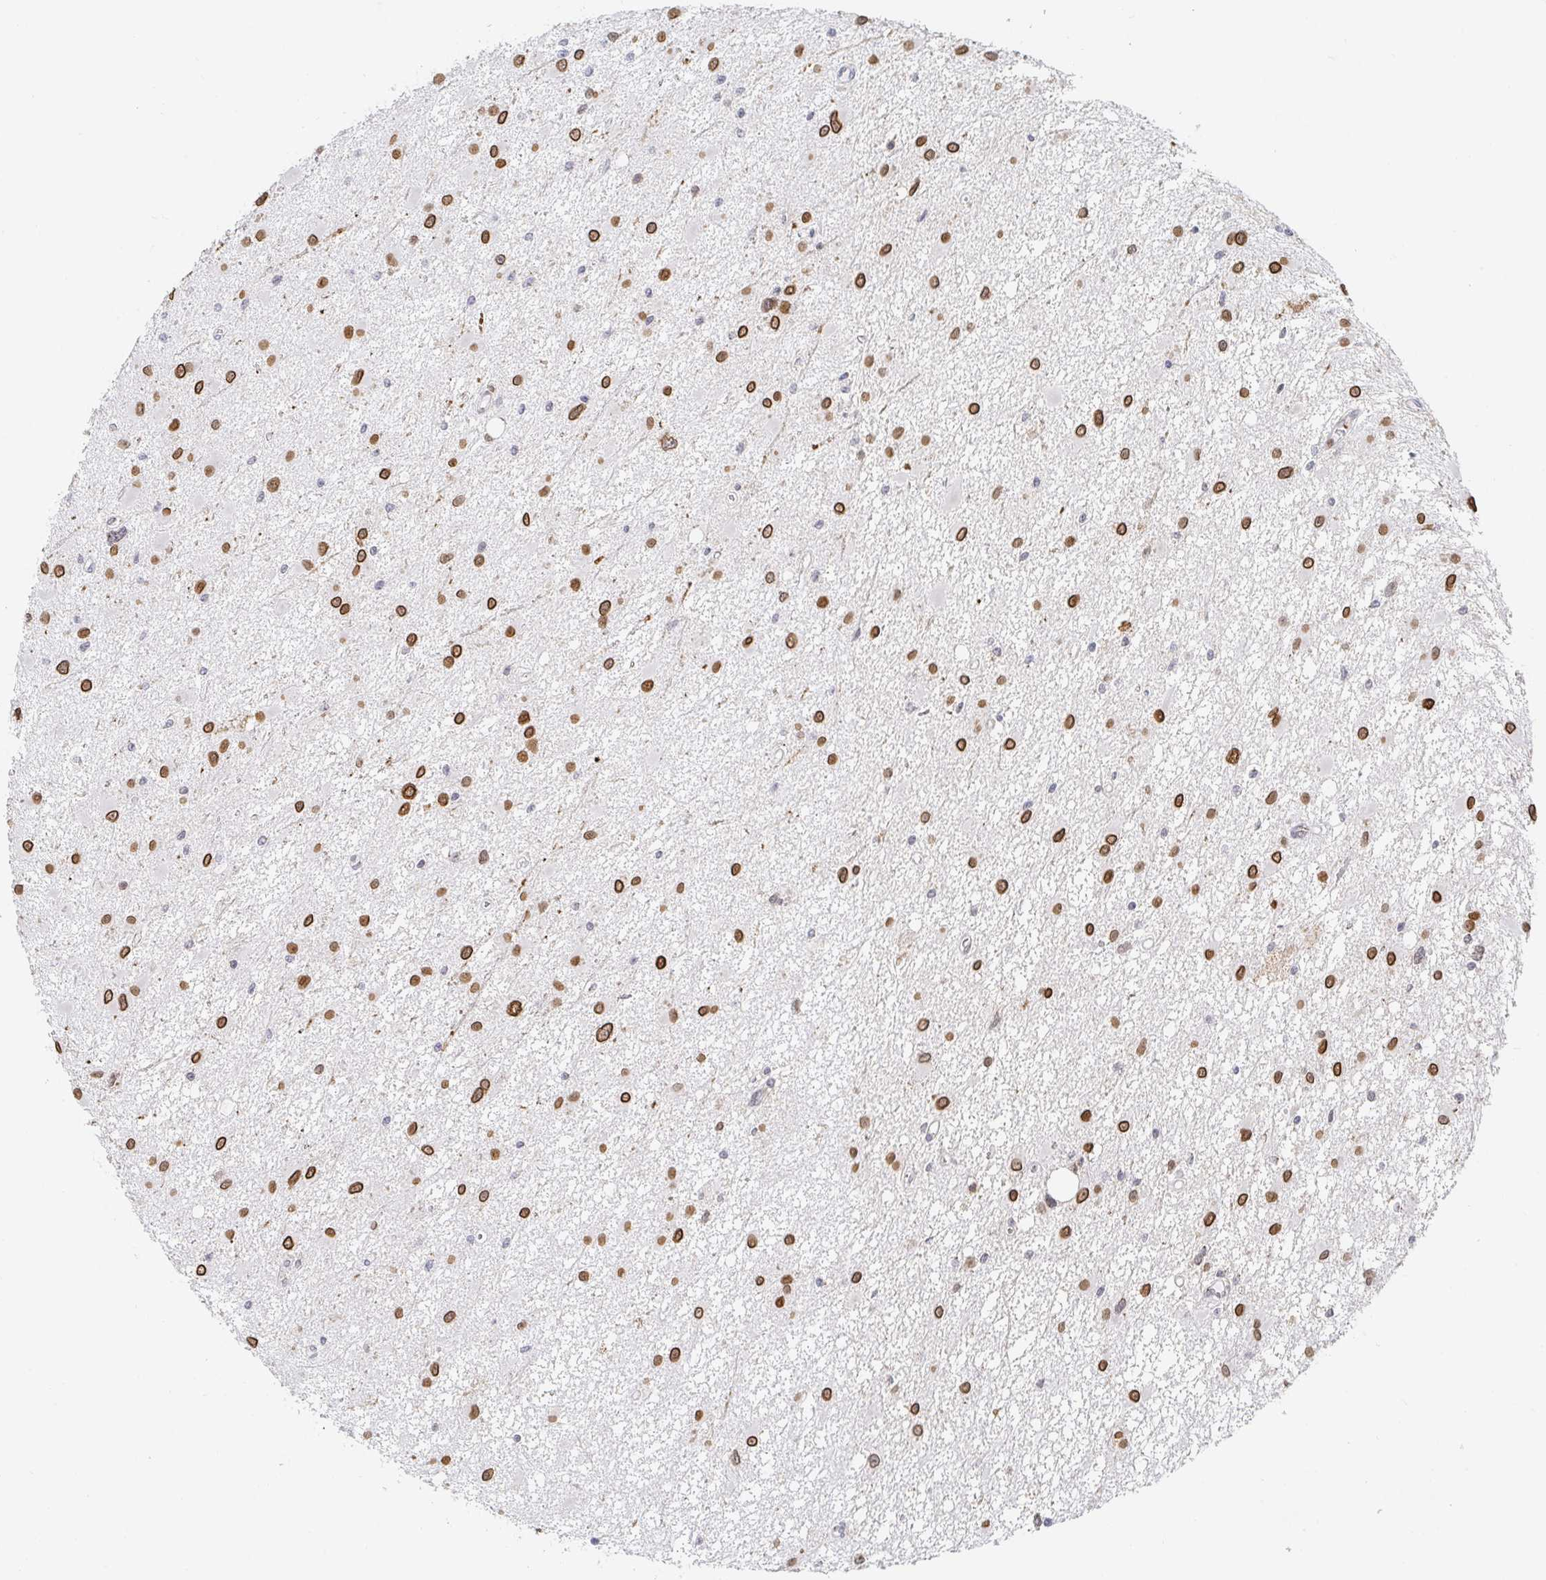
{"staining": {"intensity": "strong", "quantity": ">75%", "location": "nuclear"}, "tissue": "glioma", "cell_type": "Tumor cells", "image_type": "cancer", "snomed": [{"axis": "morphology", "description": "Glioma, malignant, High grade"}, {"axis": "topography", "description": "Brain"}], "caption": "Brown immunohistochemical staining in human malignant glioma (high-grade) shows strong nuclear expression in approximately >75% of tumor cells.", "gene": "CHD2", "patient": {"sex": "male", "age": 54}}